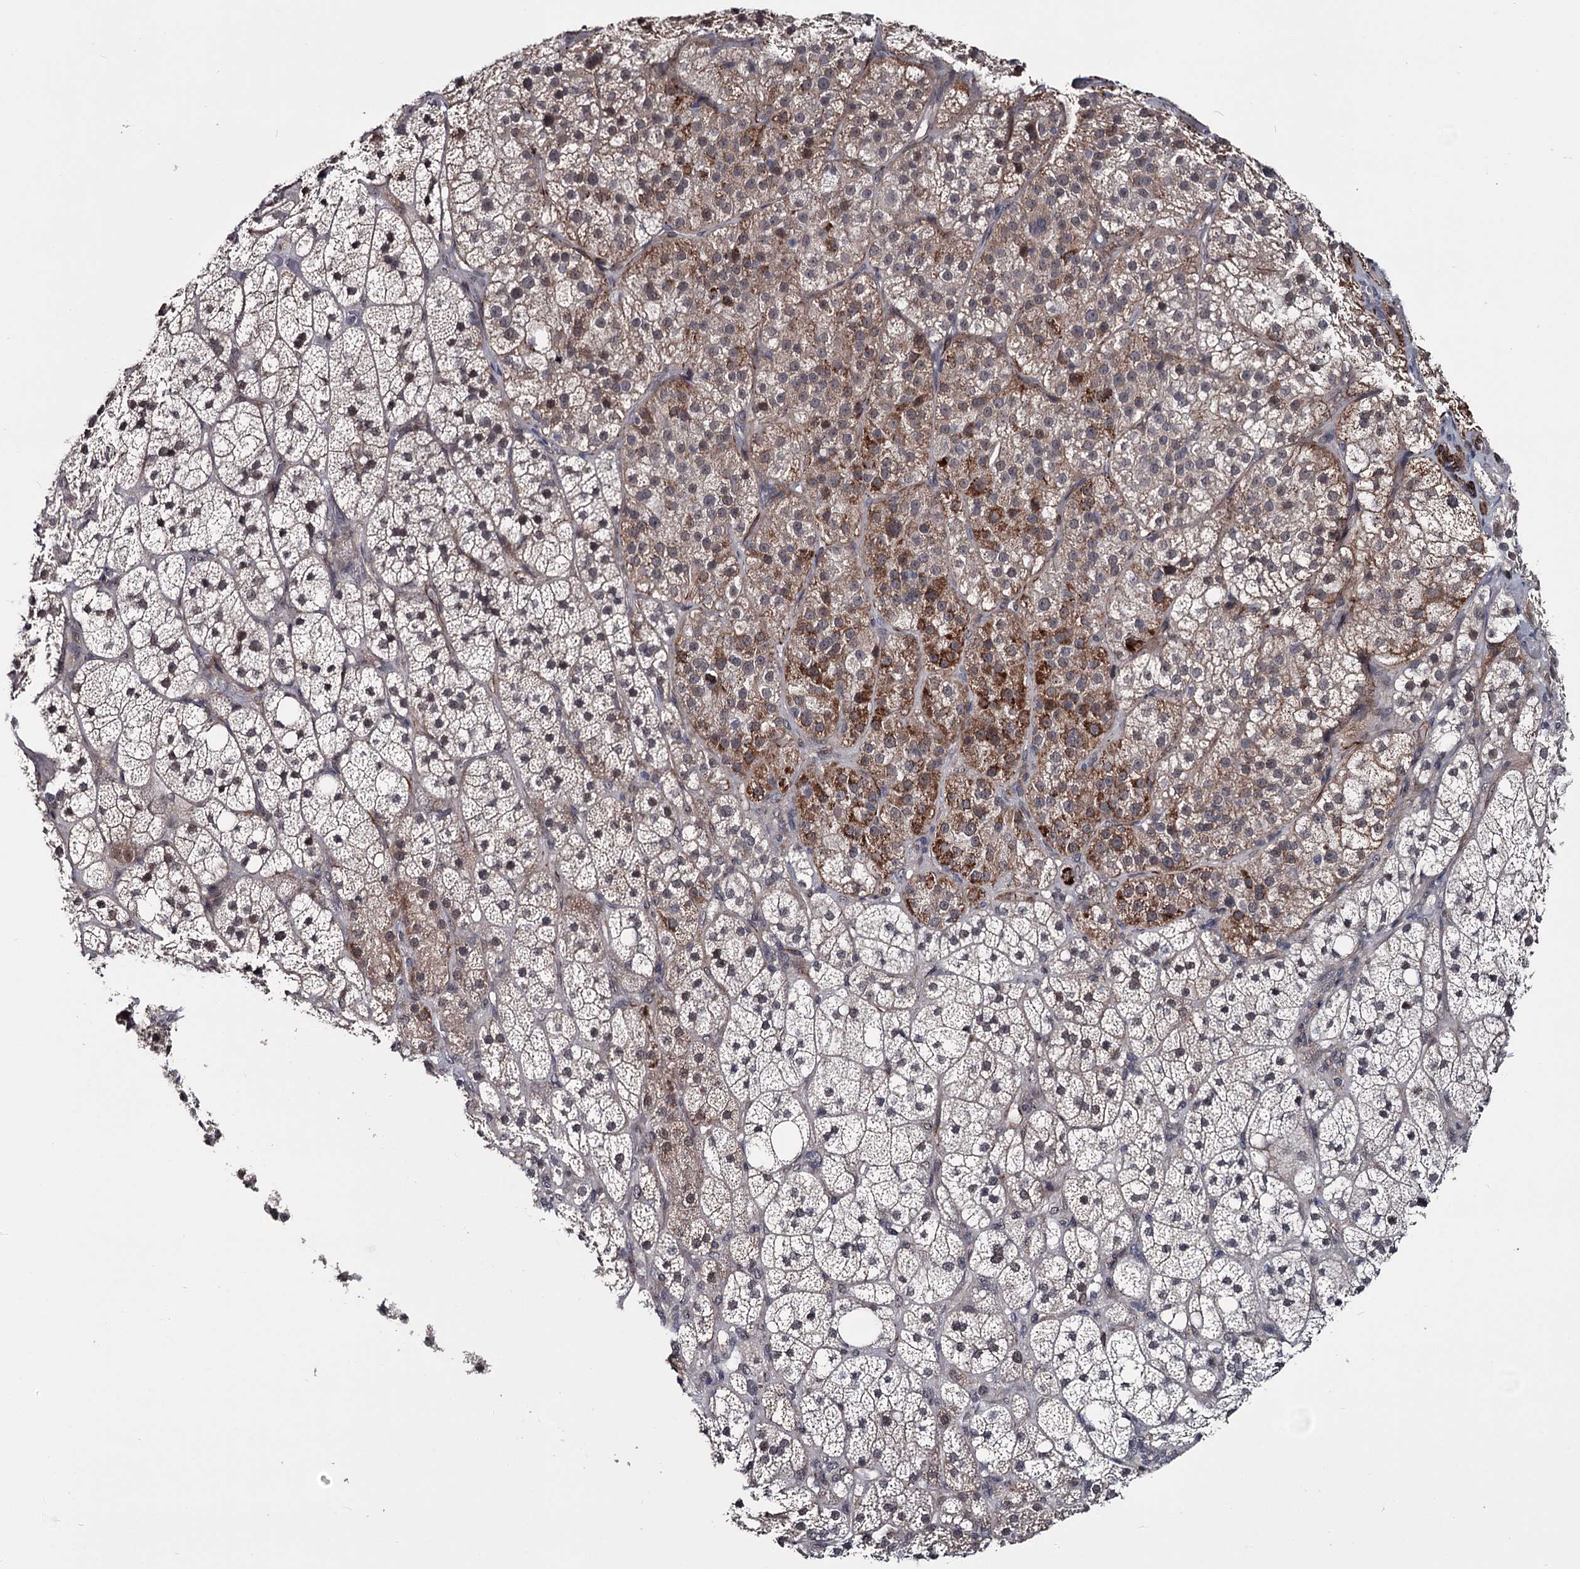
{"staining": {"intensity": "moderate", "quantity": "25%-75%", "location": "cytoplasmic/membranous,nuclear"}, "tissue": "adrenal gland", "cell_type": "Glandular cells", "image_type": "normal", "snomed": [{"axis": "morphology", "description": "Normal tissue, NOS"}, {"axis": "topography", "description": "Adrenal gland"}], "caption": "IHC of benign human adrenal gland demonstrates medium levels of moderate cytoplasmic/membranous,nuclear expression in approximately 25%-75% of glandular cells. (DAB = brown stain, brightfield microscopy at high magnification).", "gene": "PRPF40B", "patient": {"sex": "male", "age": 61}}